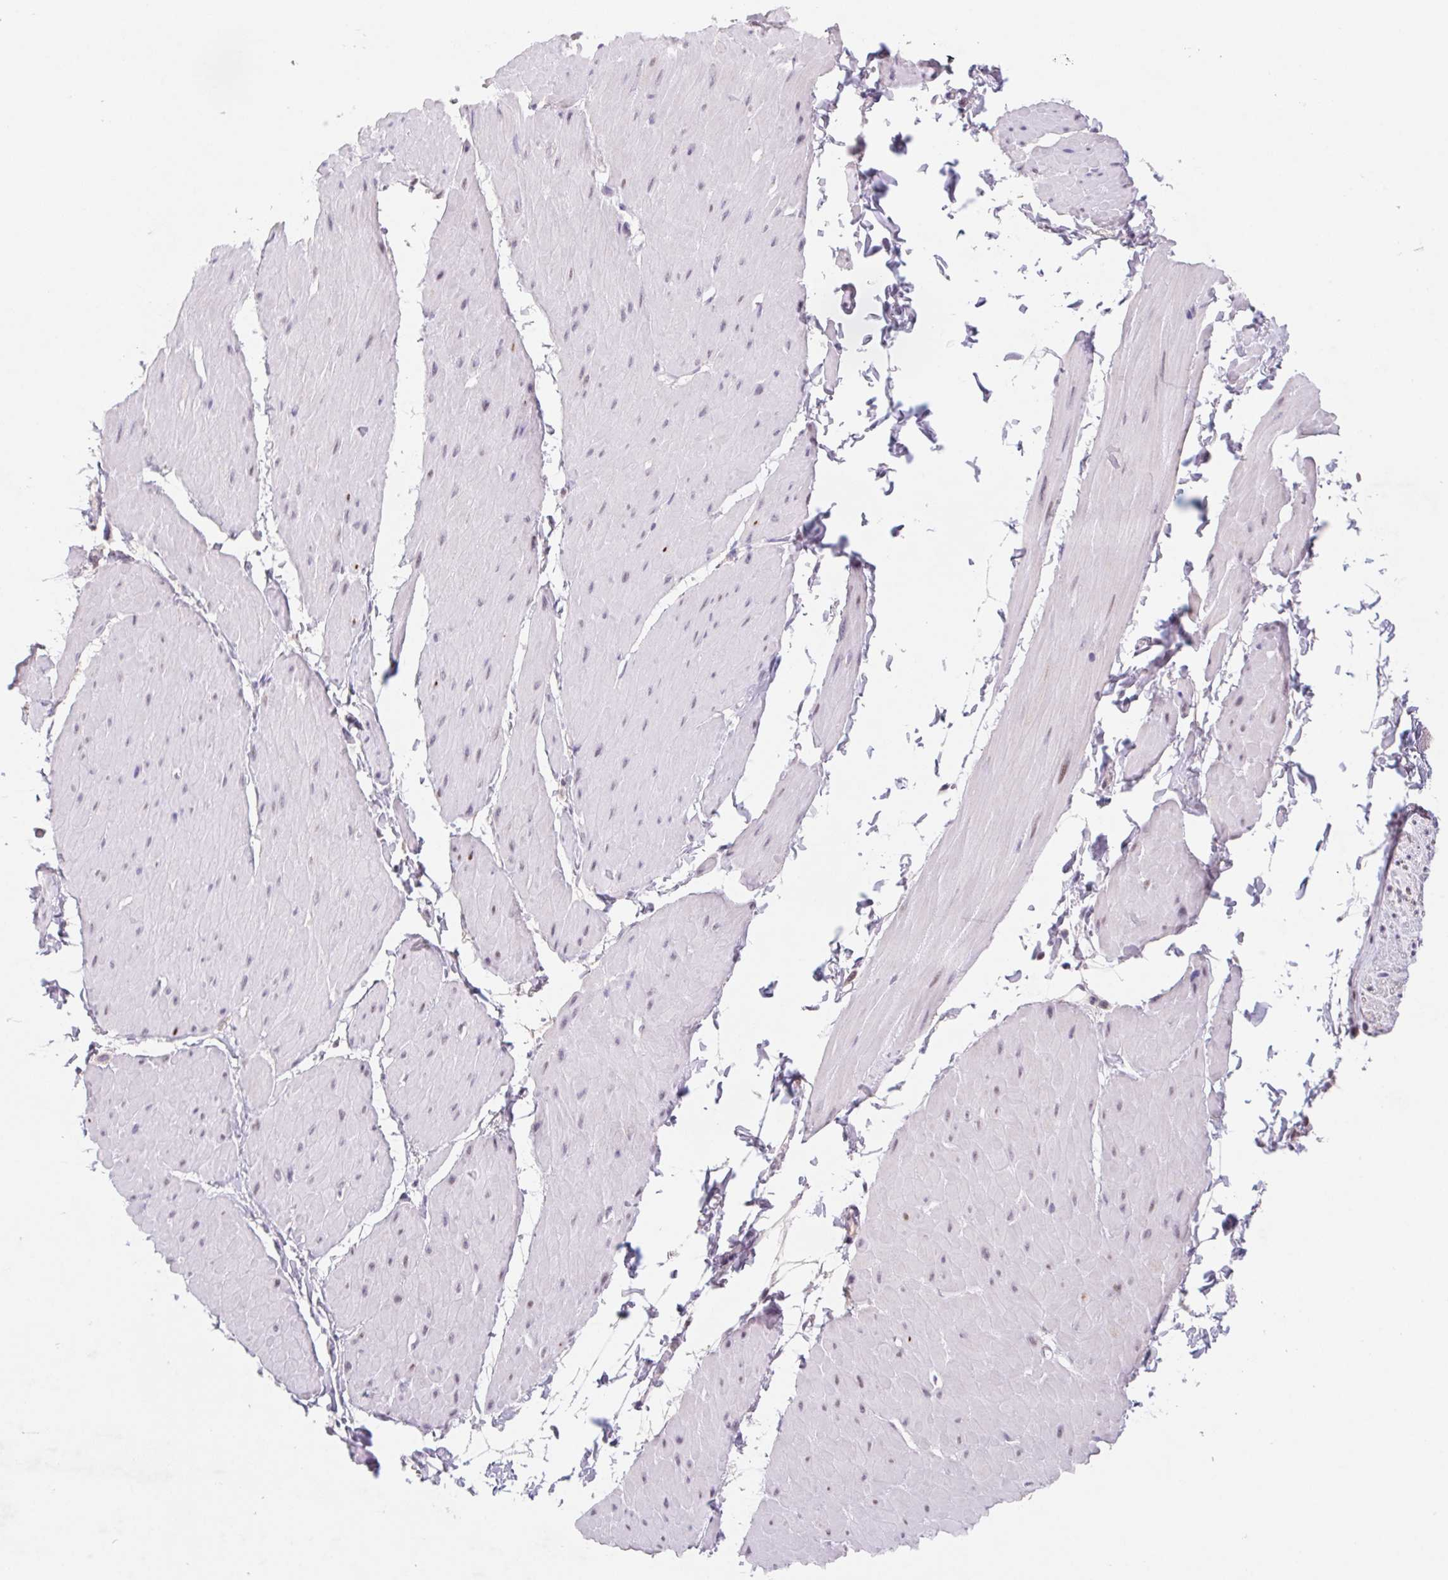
{"staining": {"intensity": "negative", "quantity": "none", "location": "none"}, "tissue": "adipose tissue", "cell_type": "Adipocytes", "image_type": "normal", "snomed": [{"axis": "morphology", "description": "Normal tissue, NOS"}, {"axis": "topography", "description": "Smooth muscle"}, {"axis": "topography", "description": "Peripheral nerve tissue"}], "caption": "High magnification brightfield microscopy of normal adipose tissue stained with DAB (brown) and counterstained with hematoxylin (blue): adipocytes show no significant expression. (DAB IHC visualized using brightfield microscopy, high magnification).", "gene": "DPPA5", "patient": {"sex": "male", "age": 58}}